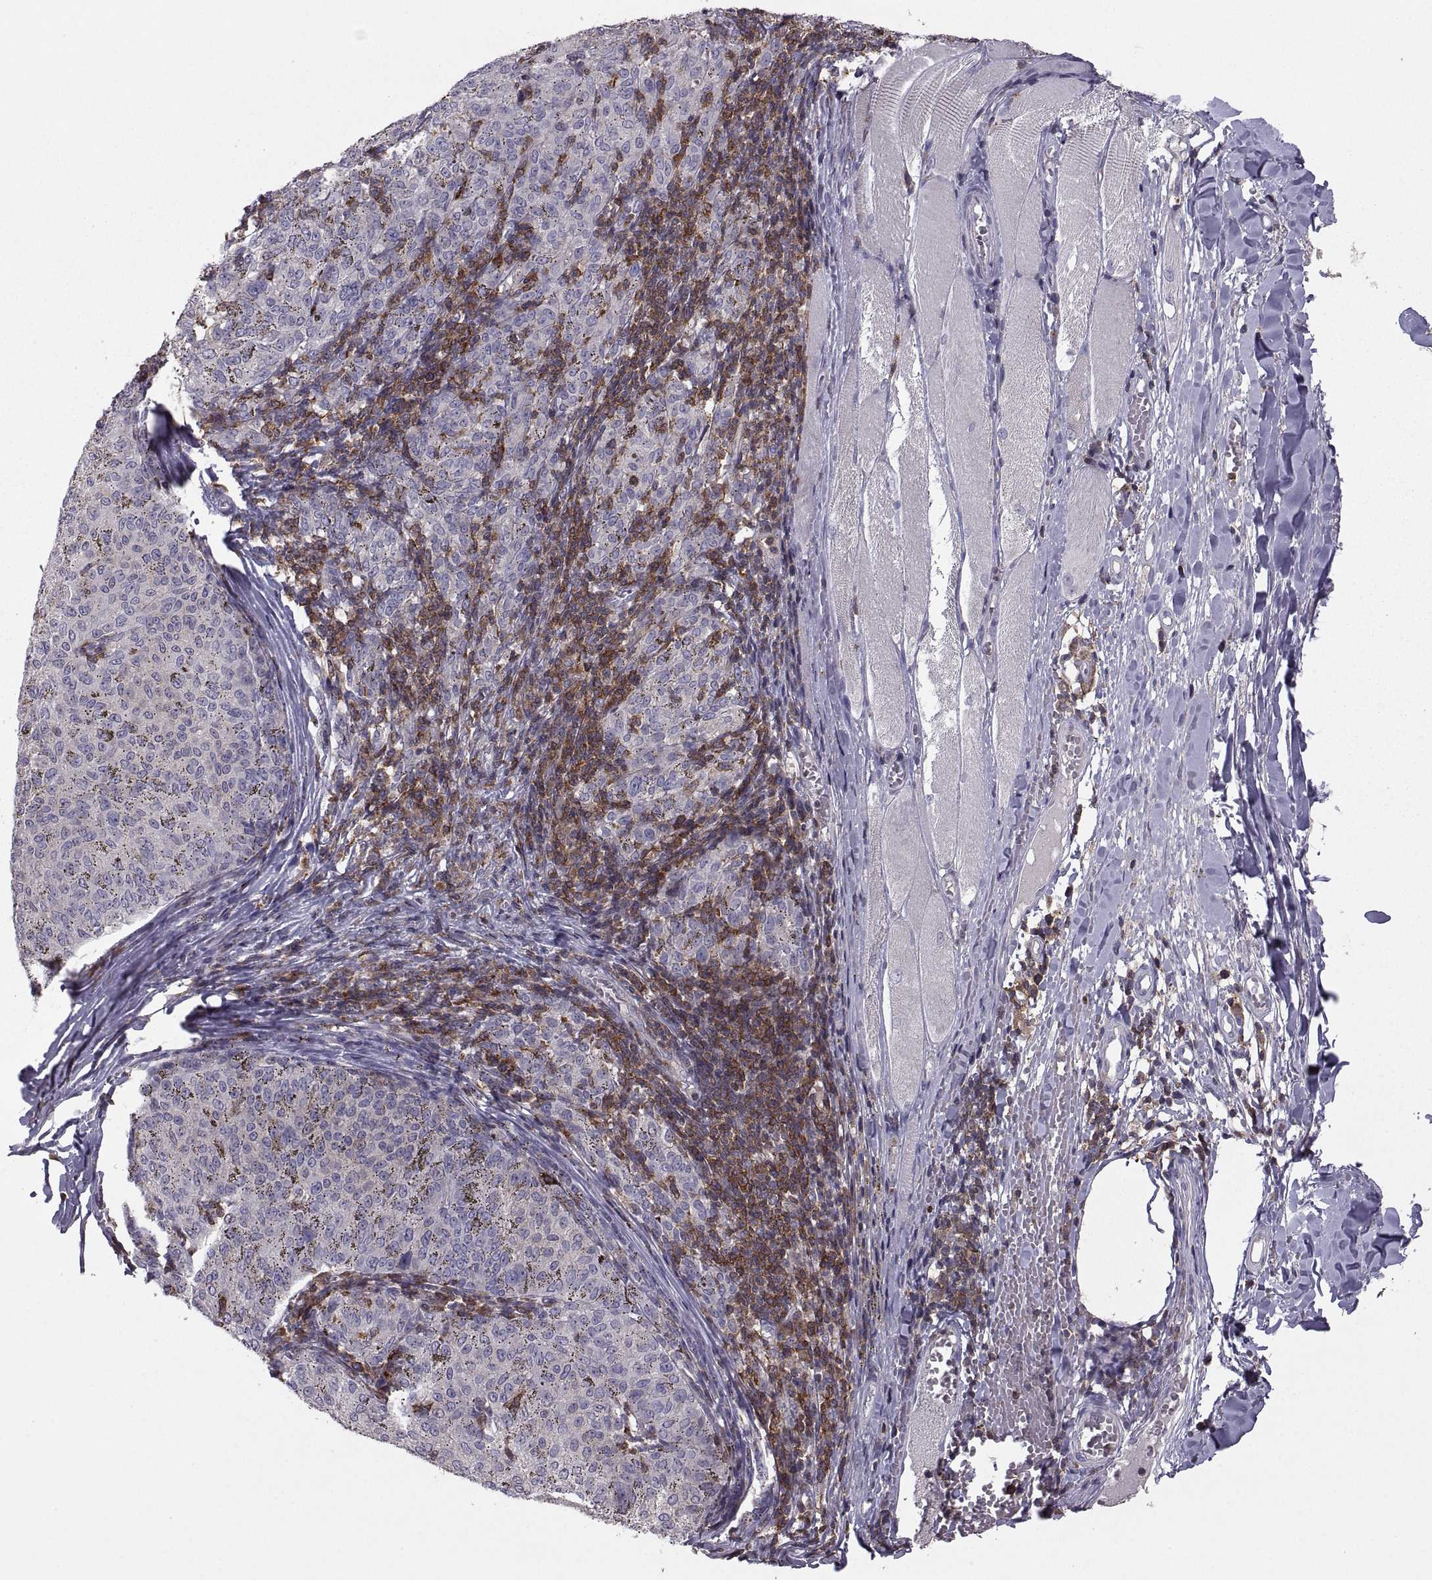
{"staining": {"intensity": "negative", "quantity": "none", "location": "none"}, "tissue": "melanoma", "cell_type": "Tumor cells", "image_type": "cancer", "snomed": [{"axis": "morphology", "description": "Malignant melanoma, NOS"}, {"axis": "topography", "description": "Skin"}], "caption": "This is an IHC micrograph of malignant melanoma. There is no positivity in tumor cells.", "gene": "EZR", "patient": {"sex": "female", "age": 72}}